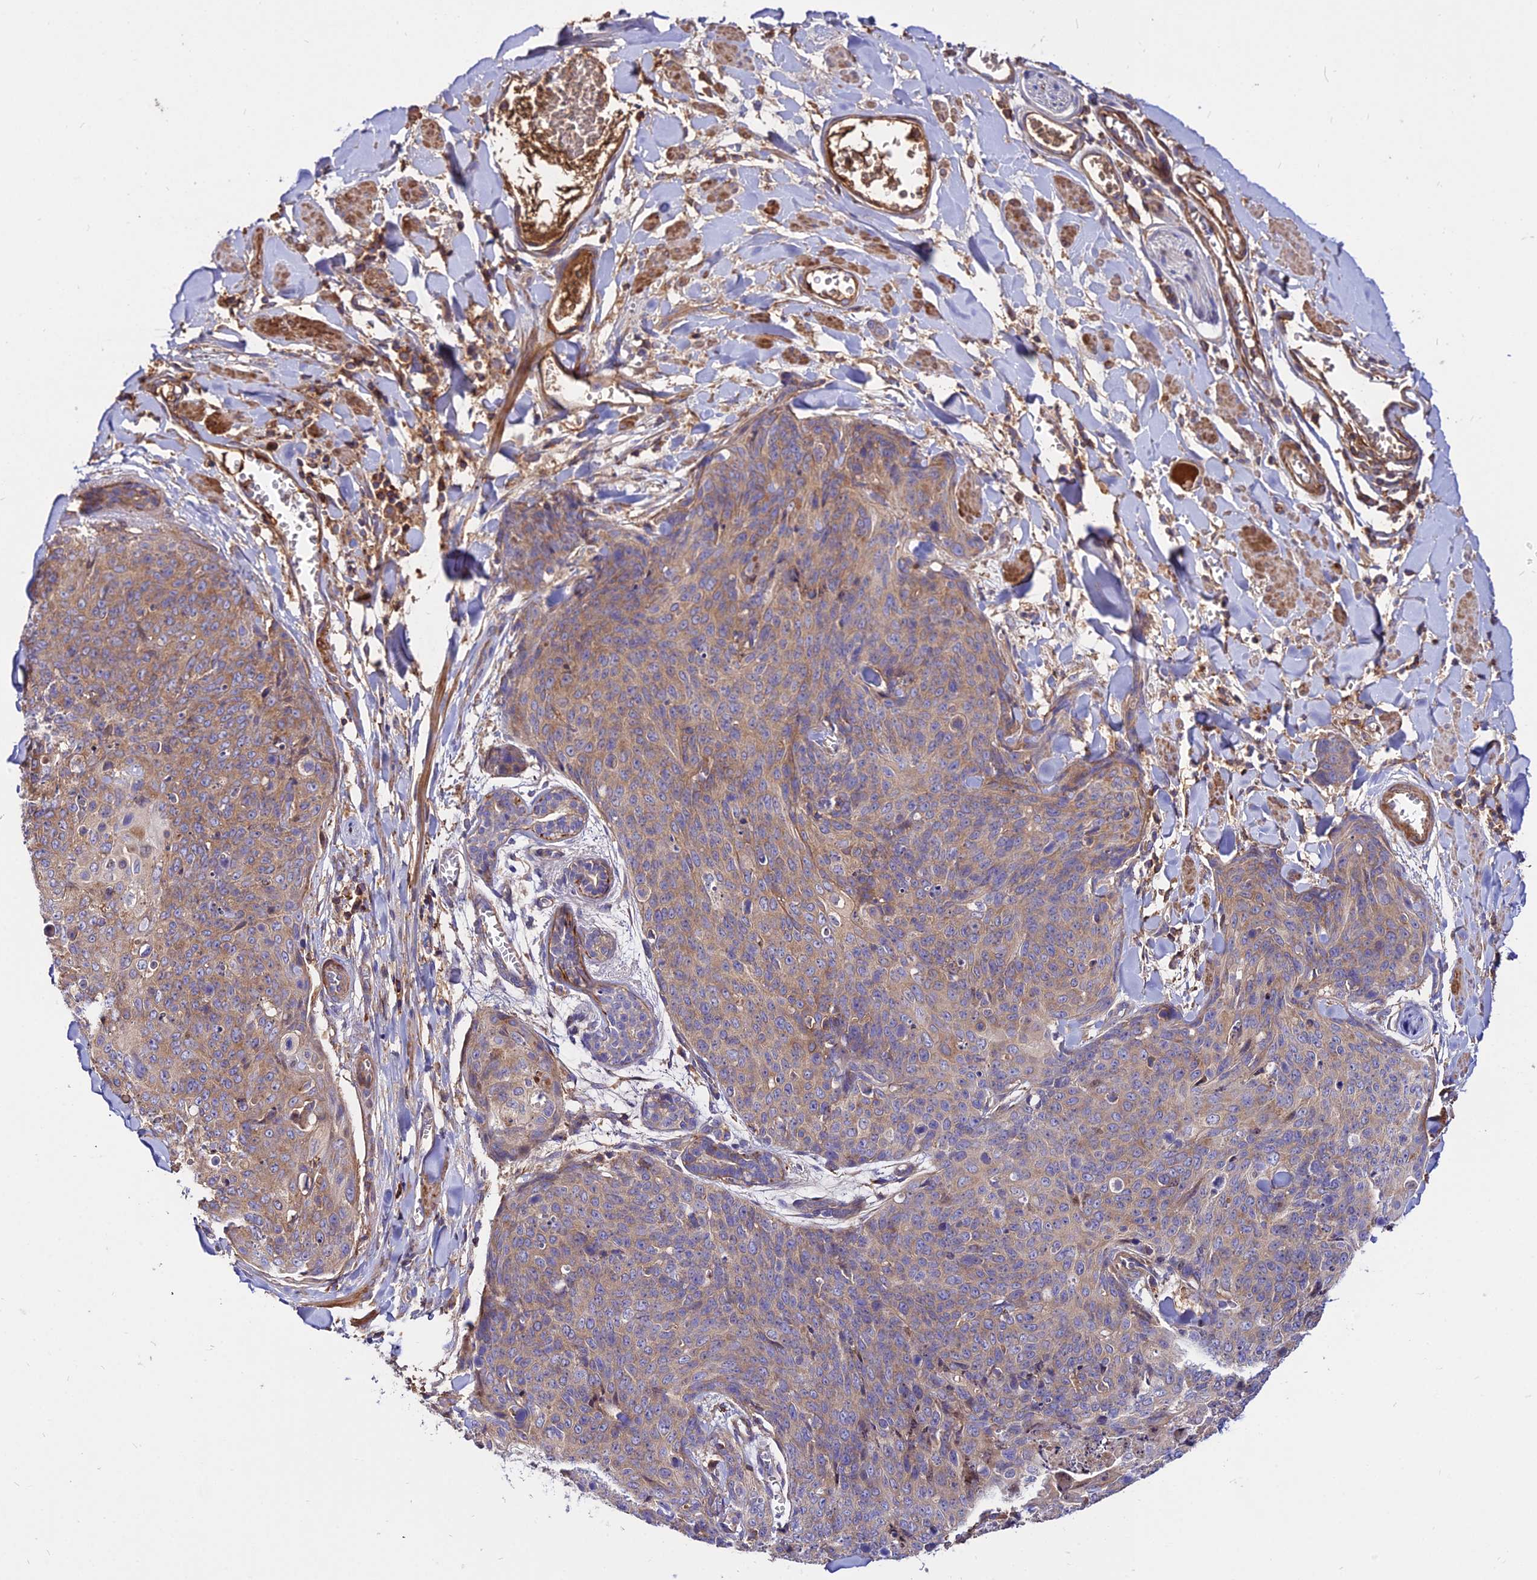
{"staining": {"intensity": "moderate", "quantity": "25%-75%", "location": "cytoplasmic/membranous"}, "tissue": "skin cancer", "cell_type": "Tumor cells", "image_type": "cancer", "snomed": [{"axis": "morphology", "description": "Squamous cell carcinoma, NOS"}, {"axis": "topography", "description": "Skin"}, {"axis": "topography", "description": "Vulva"}], "caption": "Human skin cancer stained with a protein marker shows moderate staining in tumor cells.", "gene": "PYM1", "patient": {"sex": "female", "age": 85}}